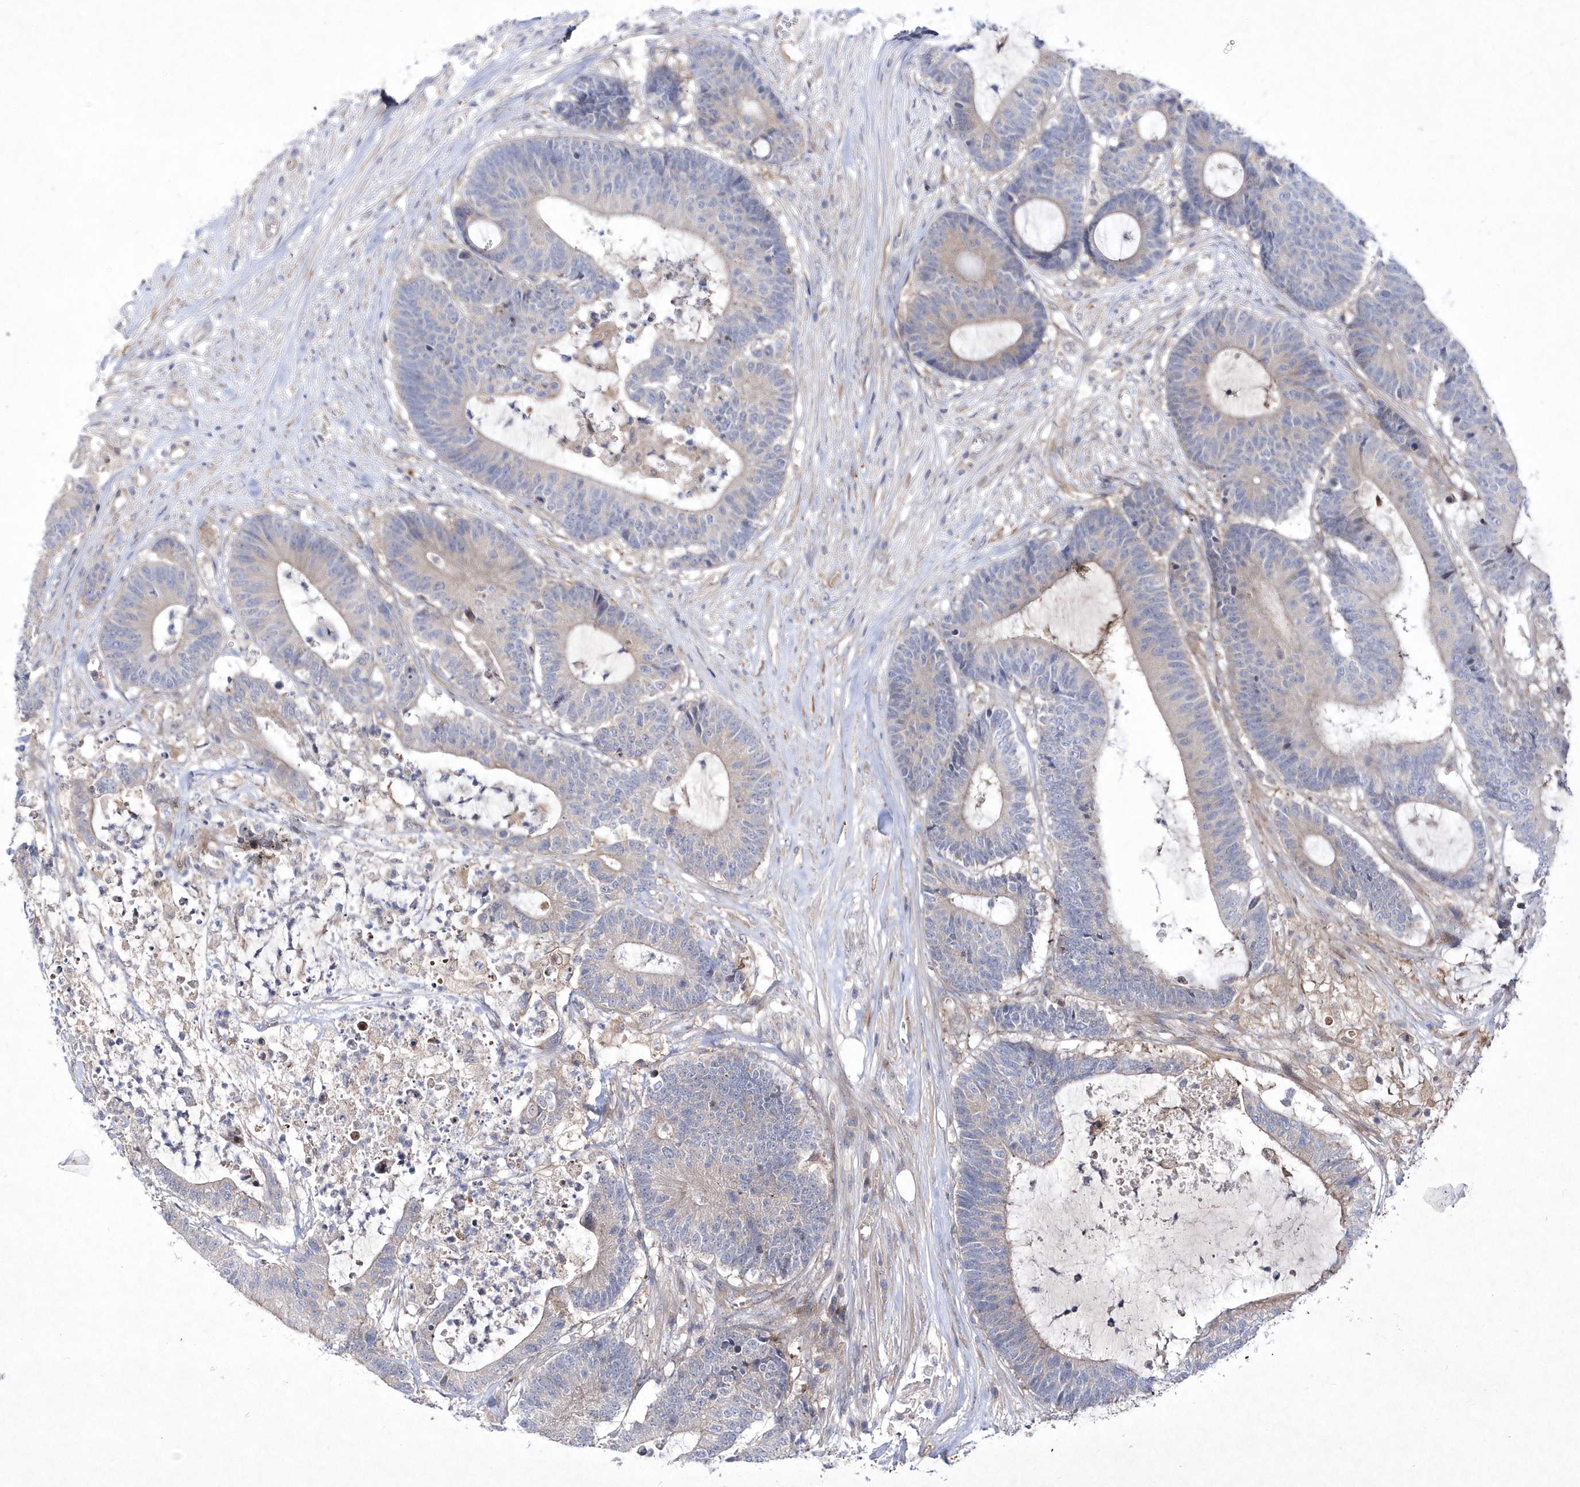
{"staining": {"intensity": "weak", "quantity": "25%-75%", "location": "cytoplasmic/membranous"}, "tissue": "colorectal cancer", "cell_type": "Tumor cells", "image_type": "cancer", "snomed": [{"axis": "morphology", "description": "Adenocarcinoma, NOS"}, {"axis": "topography", "description": "Colon"}], "caption": "Protein expression analysis of human colorectal cancer (adenocarcinoma) reveals weak cytoplasmic/membranous staining in about 25%-75% of tumor cells.", "gene": "DSPP", "patient": {"sex": "female", "age": 84}}